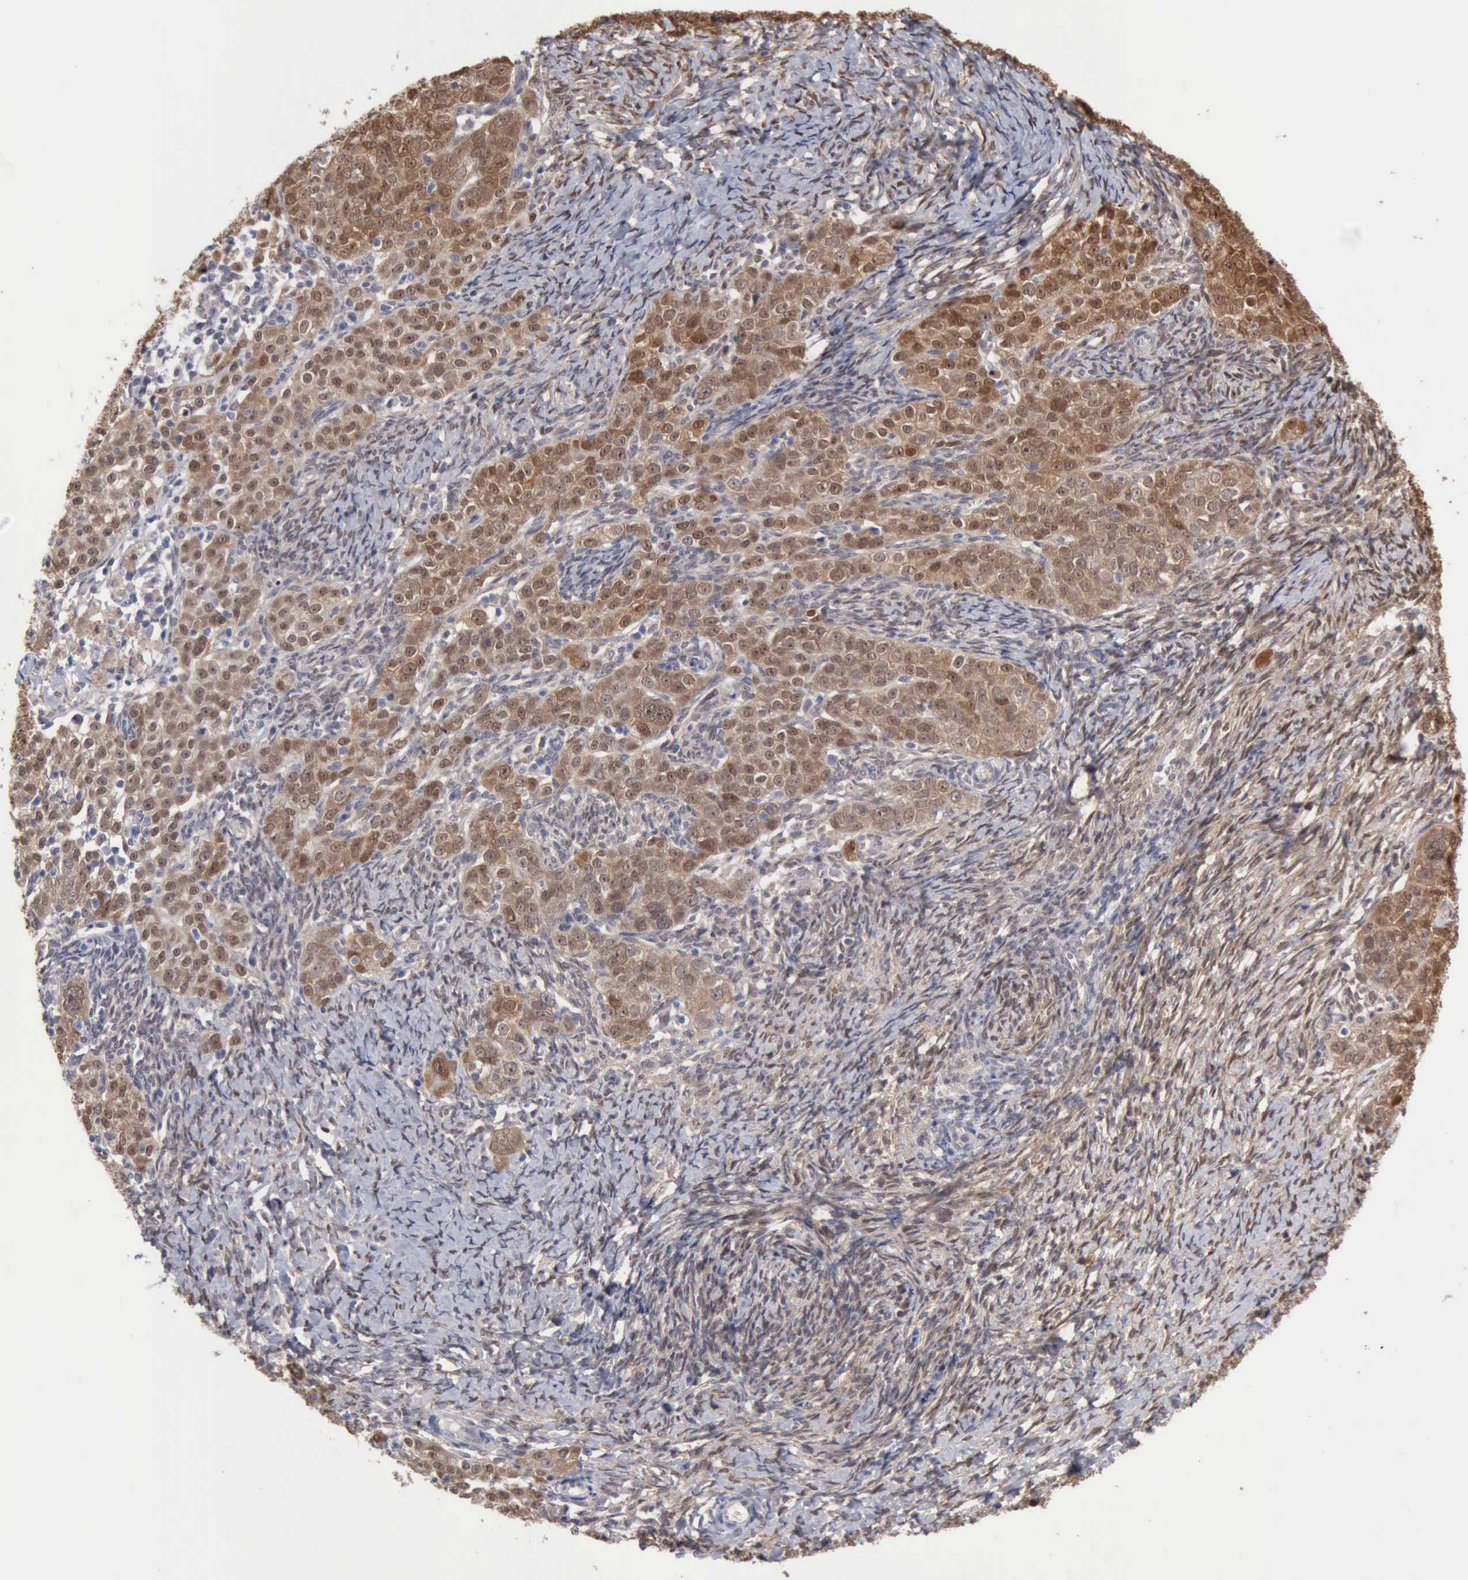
{"staining": {"intensity": "moderate", "quantity": ">75%", "location": "cytoplasmic/membranous,nuclear"}, "tissue": "ovarian cancer", "cell_type": "Tumor cells", "image_type": "cancer", "snomed": [{"axis": "morphology", "description": "Normal tissue, NOS"}, {"axis": "morphology", "description": "Cystadenocarcinoma, serous, NOS"}, {"axis": "topography", "description": "Ovary"}], "caption": "Immunohistochemical staining of ovarian serous cystadenocarcinoma exhibits medium levels of moderate cytoplasmic/membranous and nuclear protein staining in approximately >75% of tumor cells.", "gene": "PTGR2", "patient": {"sex": "female", "age": 62}}